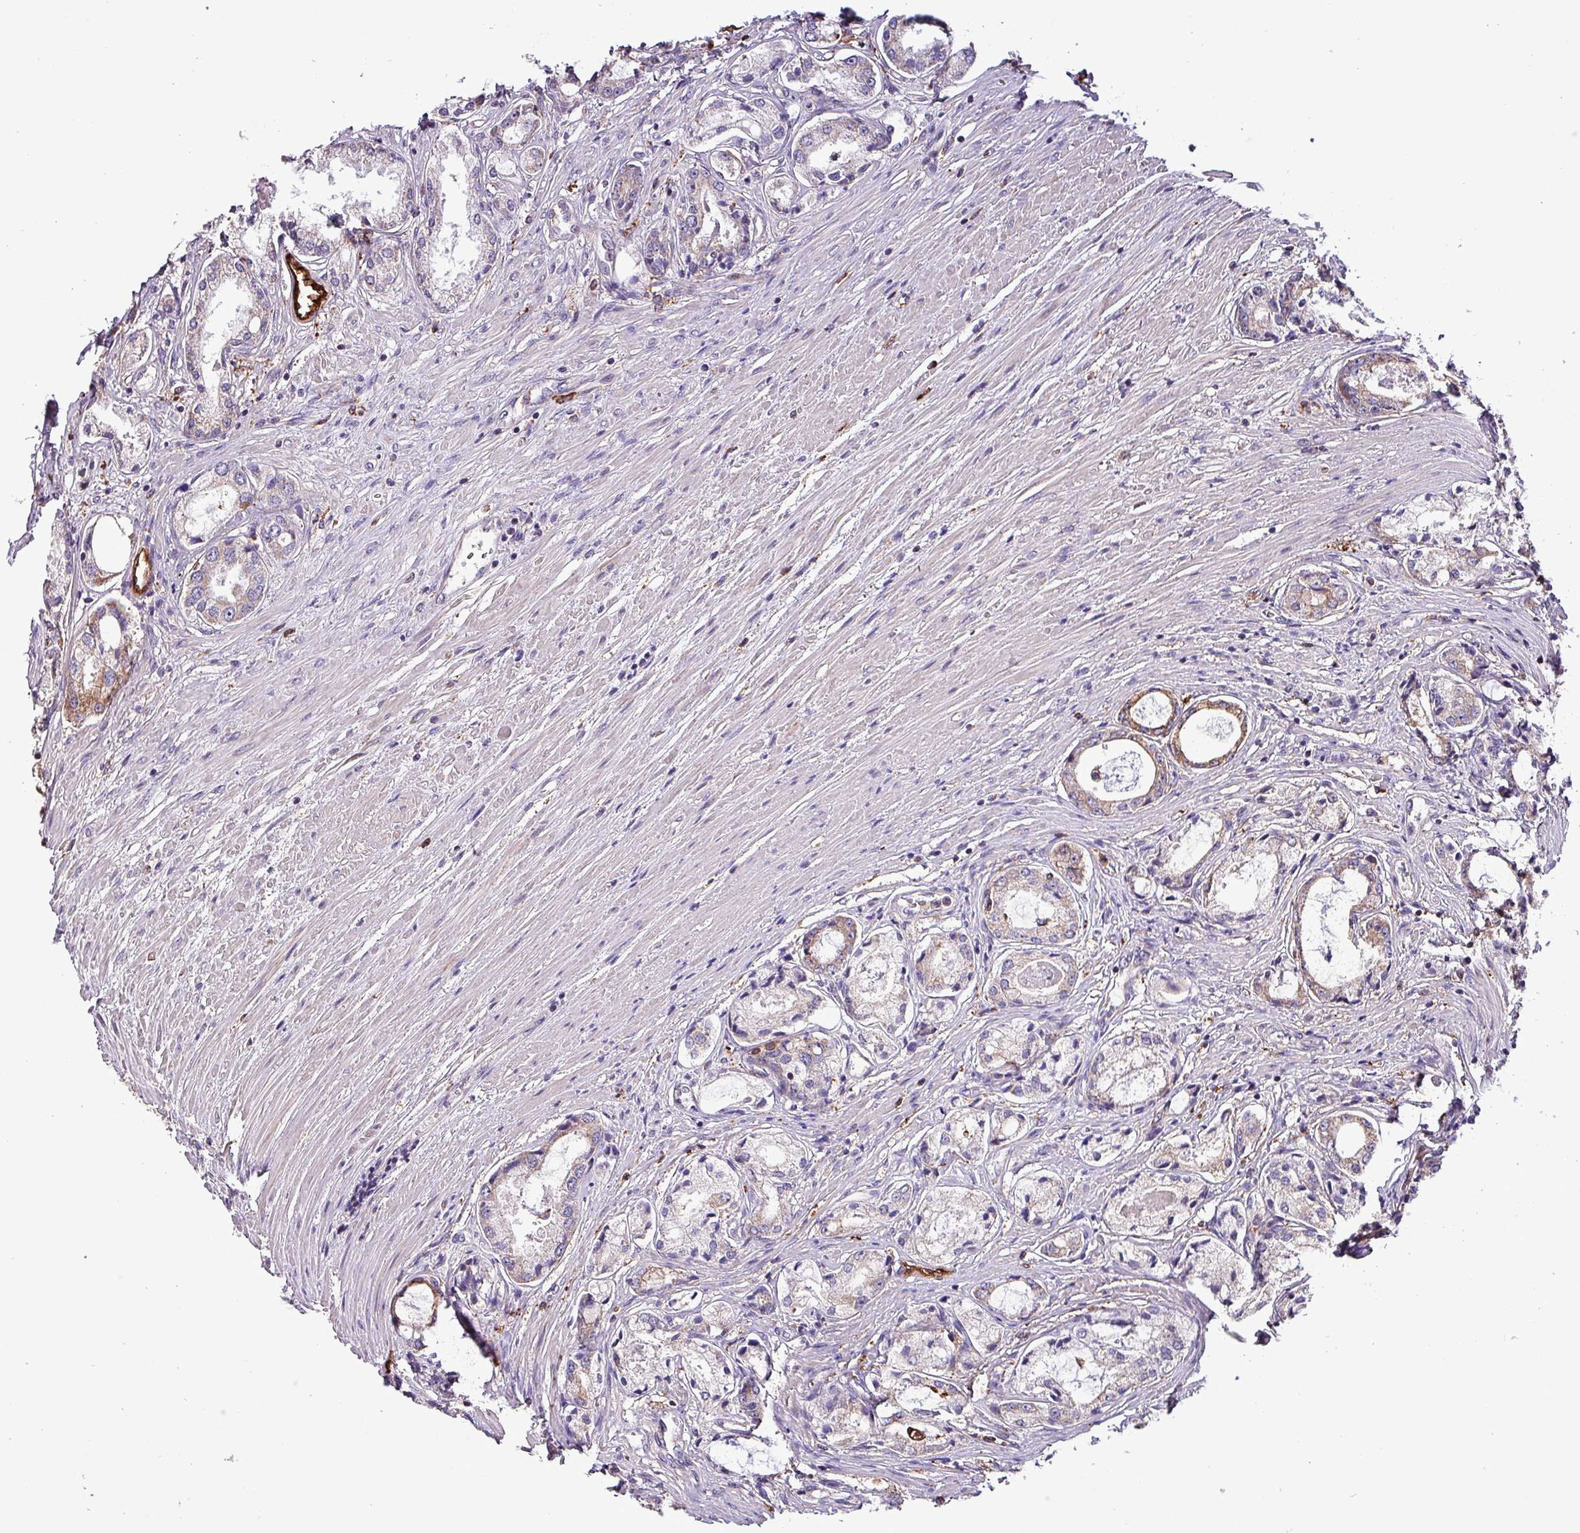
{"staining": {"intensity": "negative", "quantity": "none", "location": "none"}, "tissue": "prostate cancer", "cell_type": "Tumor cells", "image_type": "cancer", "snomed": [{"axis": "morphology", "description": "Adenocarcinoma, Low grade"}, {"axis": "topography", "description": "Prostate"}], "caption": "DAB (3,3'-diaminobenzidine) immunohistochemical staining of human prostate cancer (low-grade adenocarcinoma) displays no significant staining in tumor cells.", "gene": "SCIN", "patient": {"sex": "male", "age": 68}}